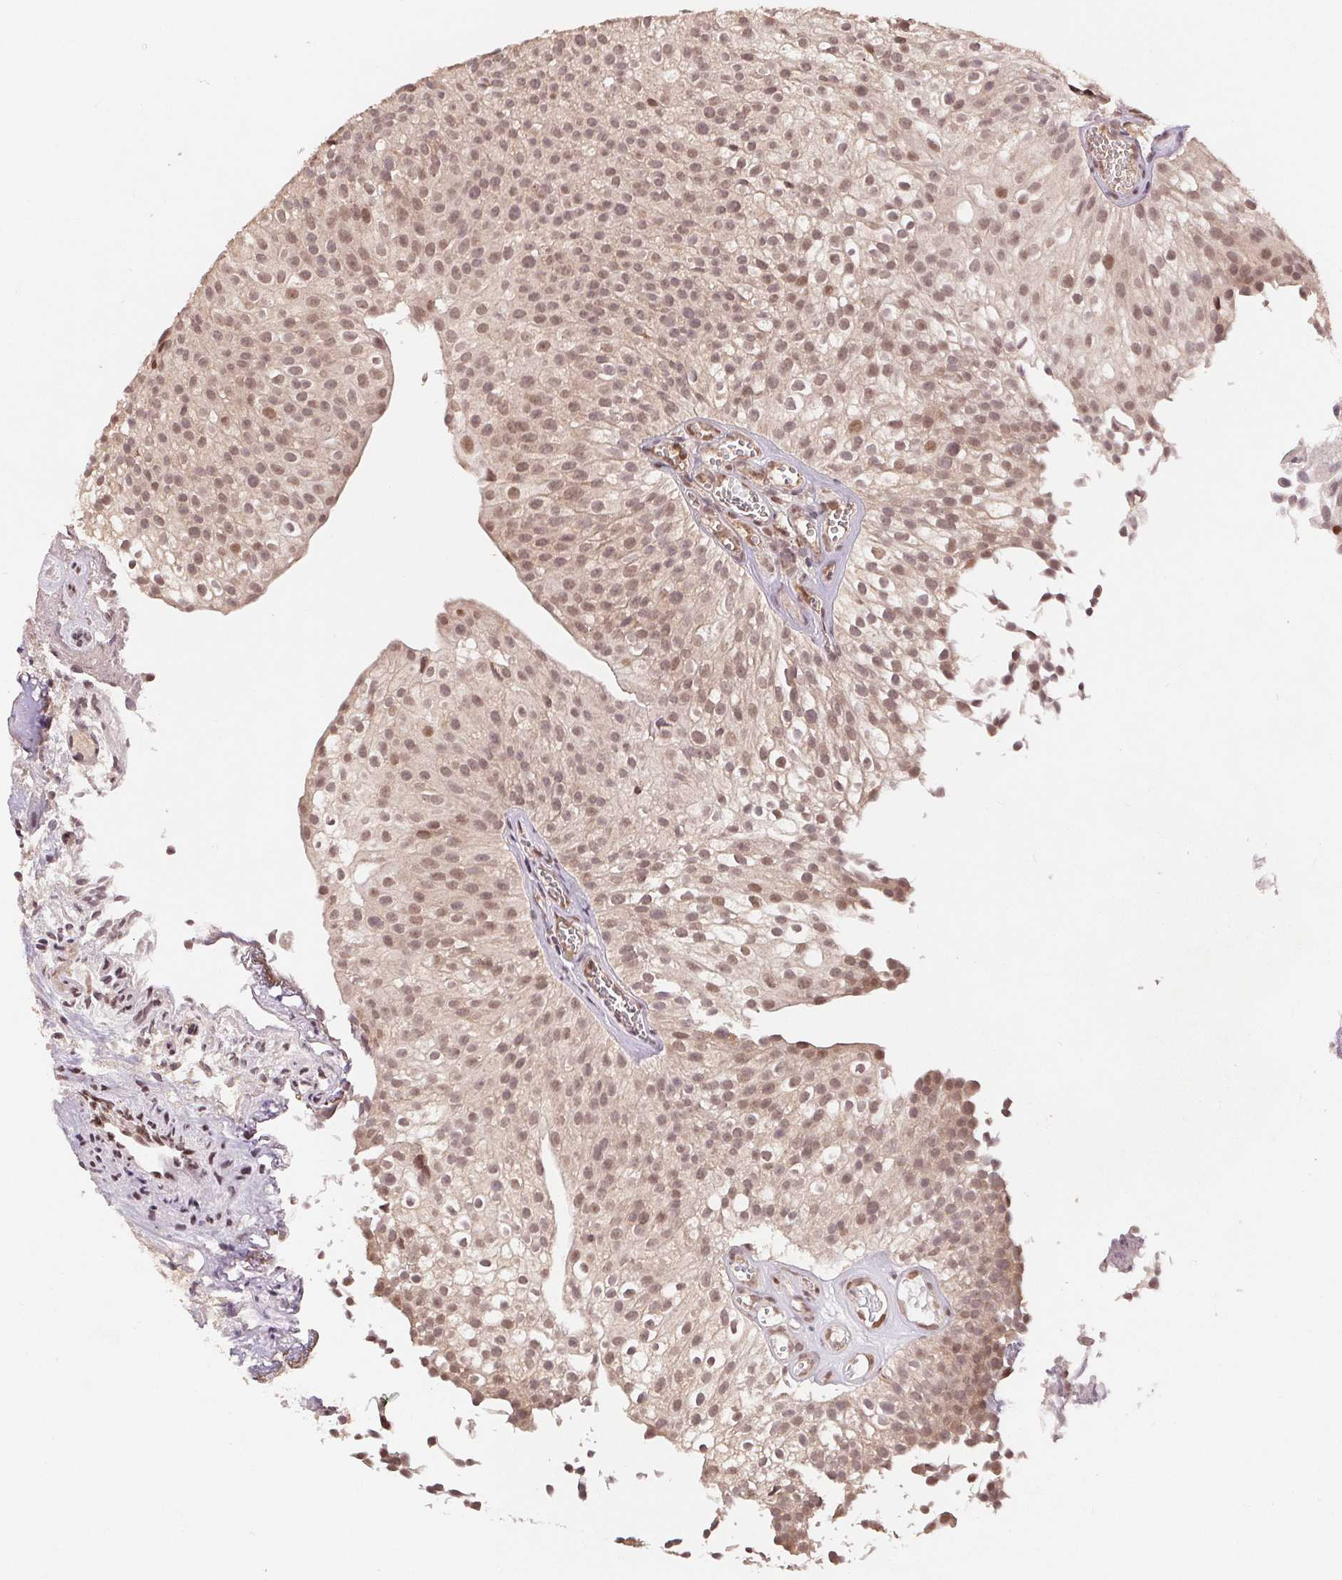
{"staining": {"intensity": "weak", "quantity": ">75%", "location": "nuclear"}, "tissue": "urothelial cancer", "cell_type": "Tumor cells", "image_type": "cancer", "snomed": [{"axis": "morphology", "description": "Urothelial carcinoma, Low grade"}, {"axis": "topography", "description": "Urinary bladder"}], "caption": "Immunohistochemical staining of human urothelial cancer displays weak nuclear protein positivity in about >75% of tumor cells.", "gene": "HMGN3", "patient": {"sex": "male", "age": 70}}